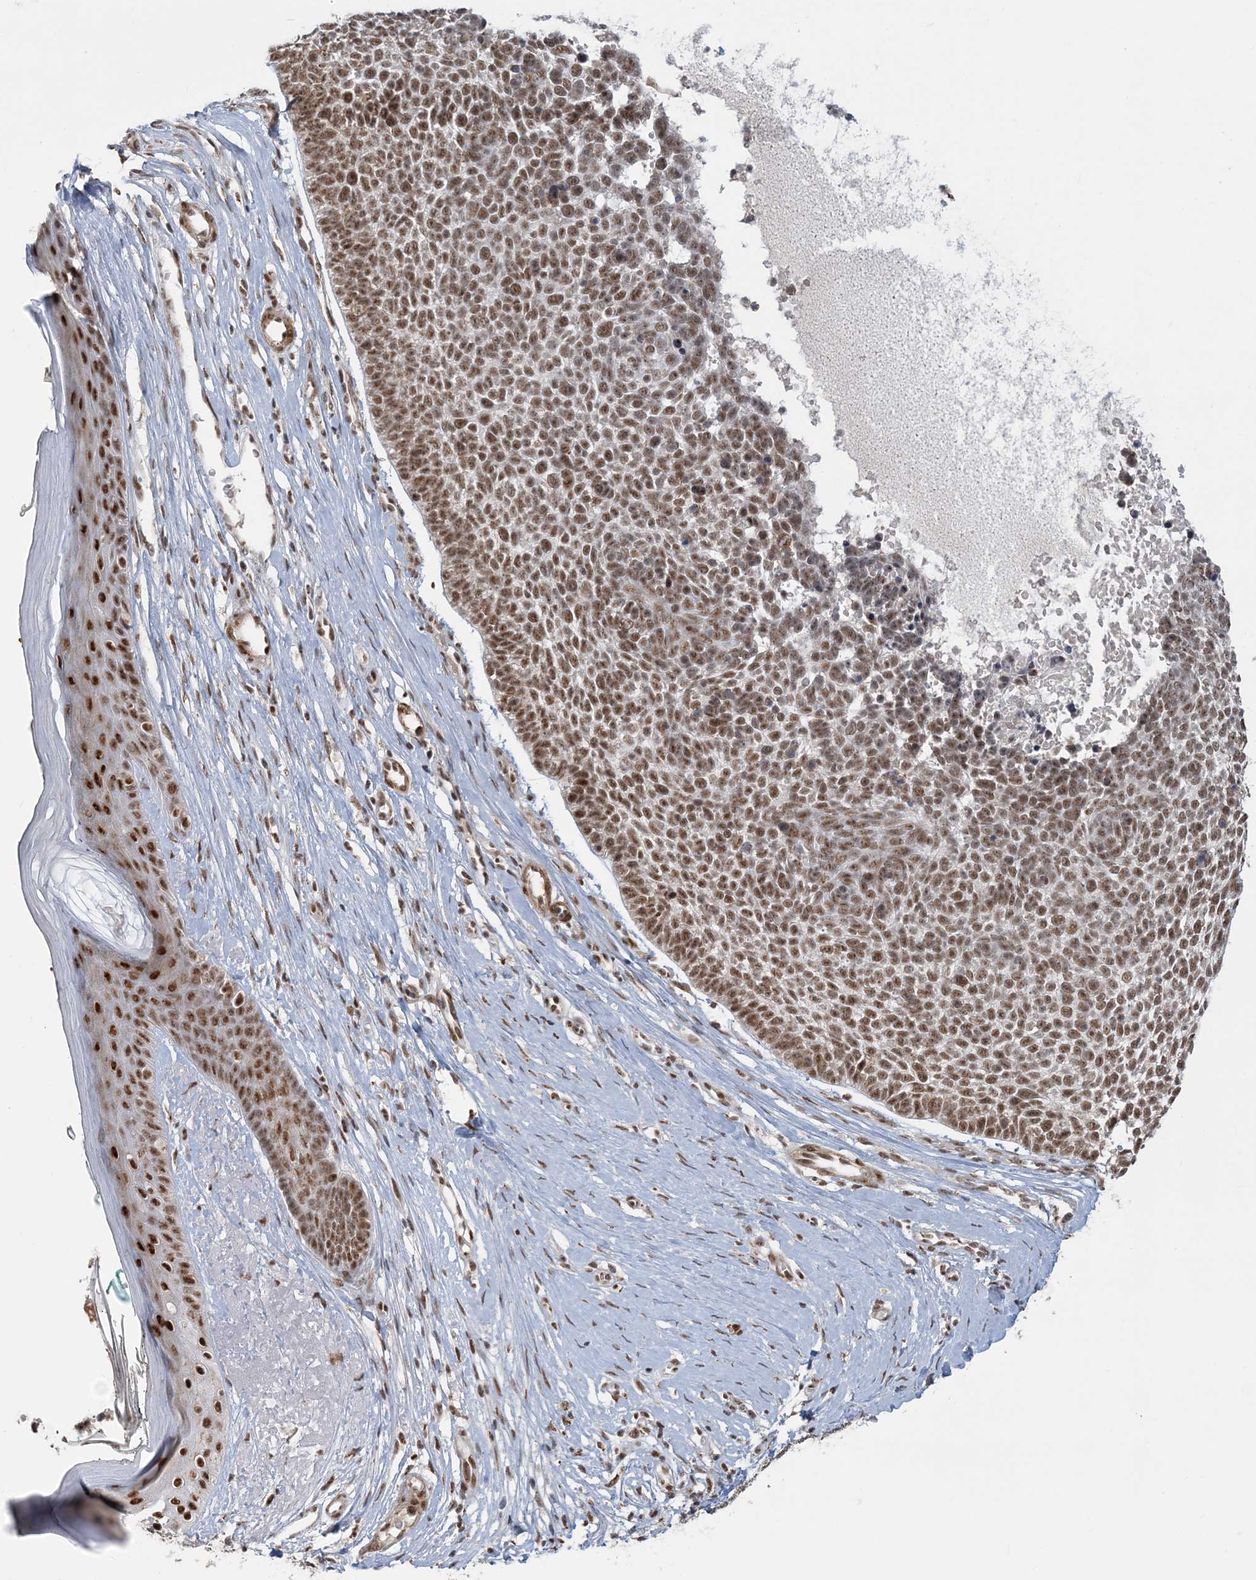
{"staining": {"intensity": "moderate", "quantity": ">75%", "location": "nuclear"}, "tissue": "skin cancer", "cell_type": "Tumor cells", "image_type": "cancer", "snomed": [{"axis": "morphology", "description": "Basal cell carcinoma"}, {"axis": "topography", "description": "Skin"}], "caption": "A medium amount of moderate nuclear staining is present in approximately >75% of tumor cells in basal cell carcinoma (skin) tissue.", "gene": "PLRG1", "patient": {"sex": "female", "age": 81}}